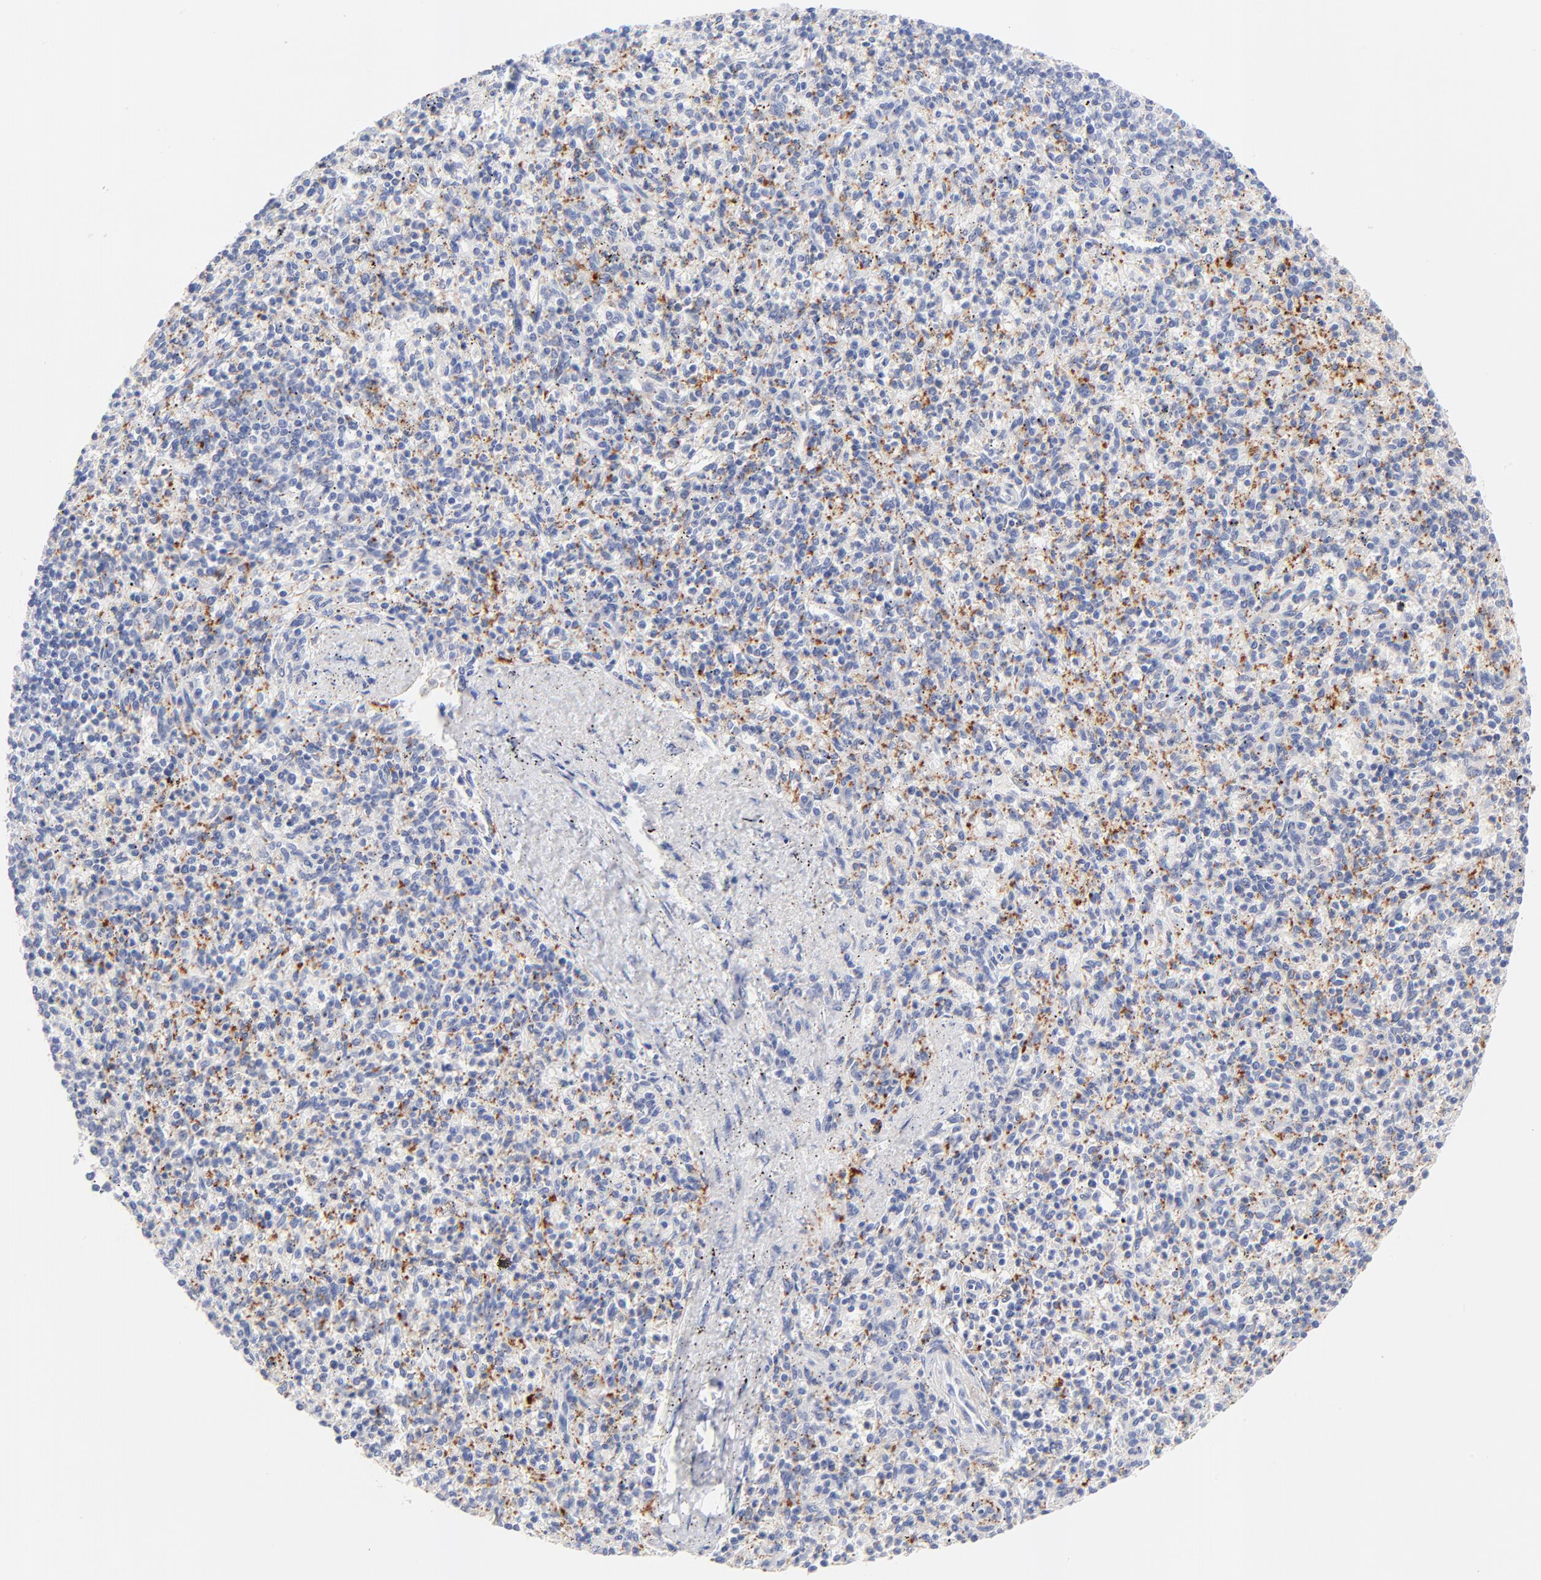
{"staining": {"intensity": "negative", "quantity": "none", "location": "none"}, "tissue": "spleen", "cell_type": "Cells in red pulp", "image_type": "normal", "snomed": [{"axis": "morphology", "description": "Normal tissue, NOS"}, {"axis": "topography", "description": "Spleen"}], "caption": "Protein analysis of unremarkable spleen displays no significant staining in cells in red pulp.", "gene": "FAM117B", "patient": {"sex": "male", "age": 72}}